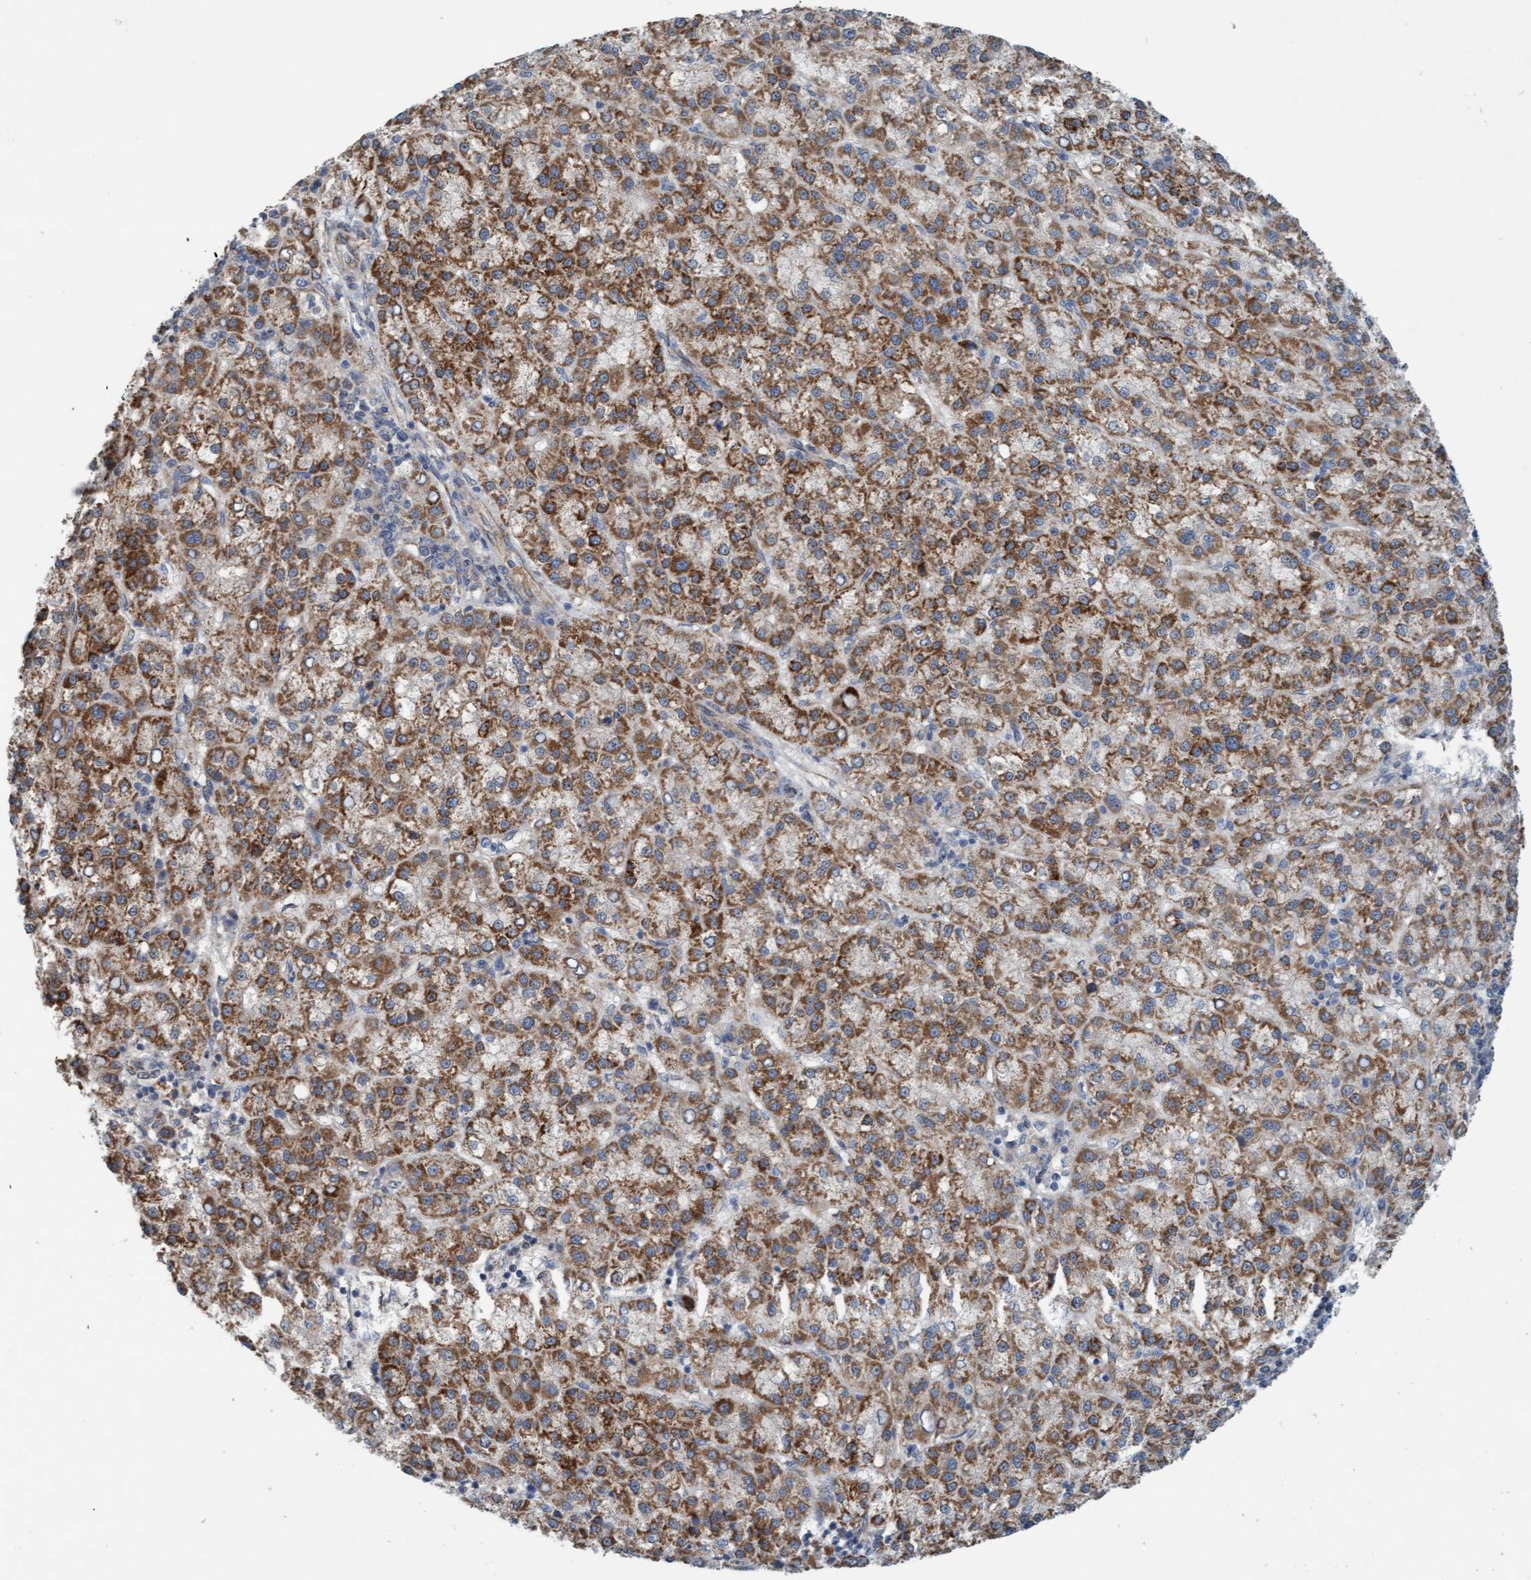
{"staining": {"intensity": "moderate", "quantity": ">75%", "location": "cytoplasmic/membranous"}, "tissue": "liver cancer", "cell_type": "Tumor cells", "image_type": "cancer", "snomed": [{"axis": "morphology", "description": "Carcinoma, Hepatocellular, NOS"}, {"axis": "topography", "description": "Liver"}], "caption": "Moderate cytoplasmic/membranous expression is appreciated in about >75% of tumor cells in hepatocellular carcinoma (liver).", "gene": "ZNF566", "patient": {"sex": "female", "age": 58}}